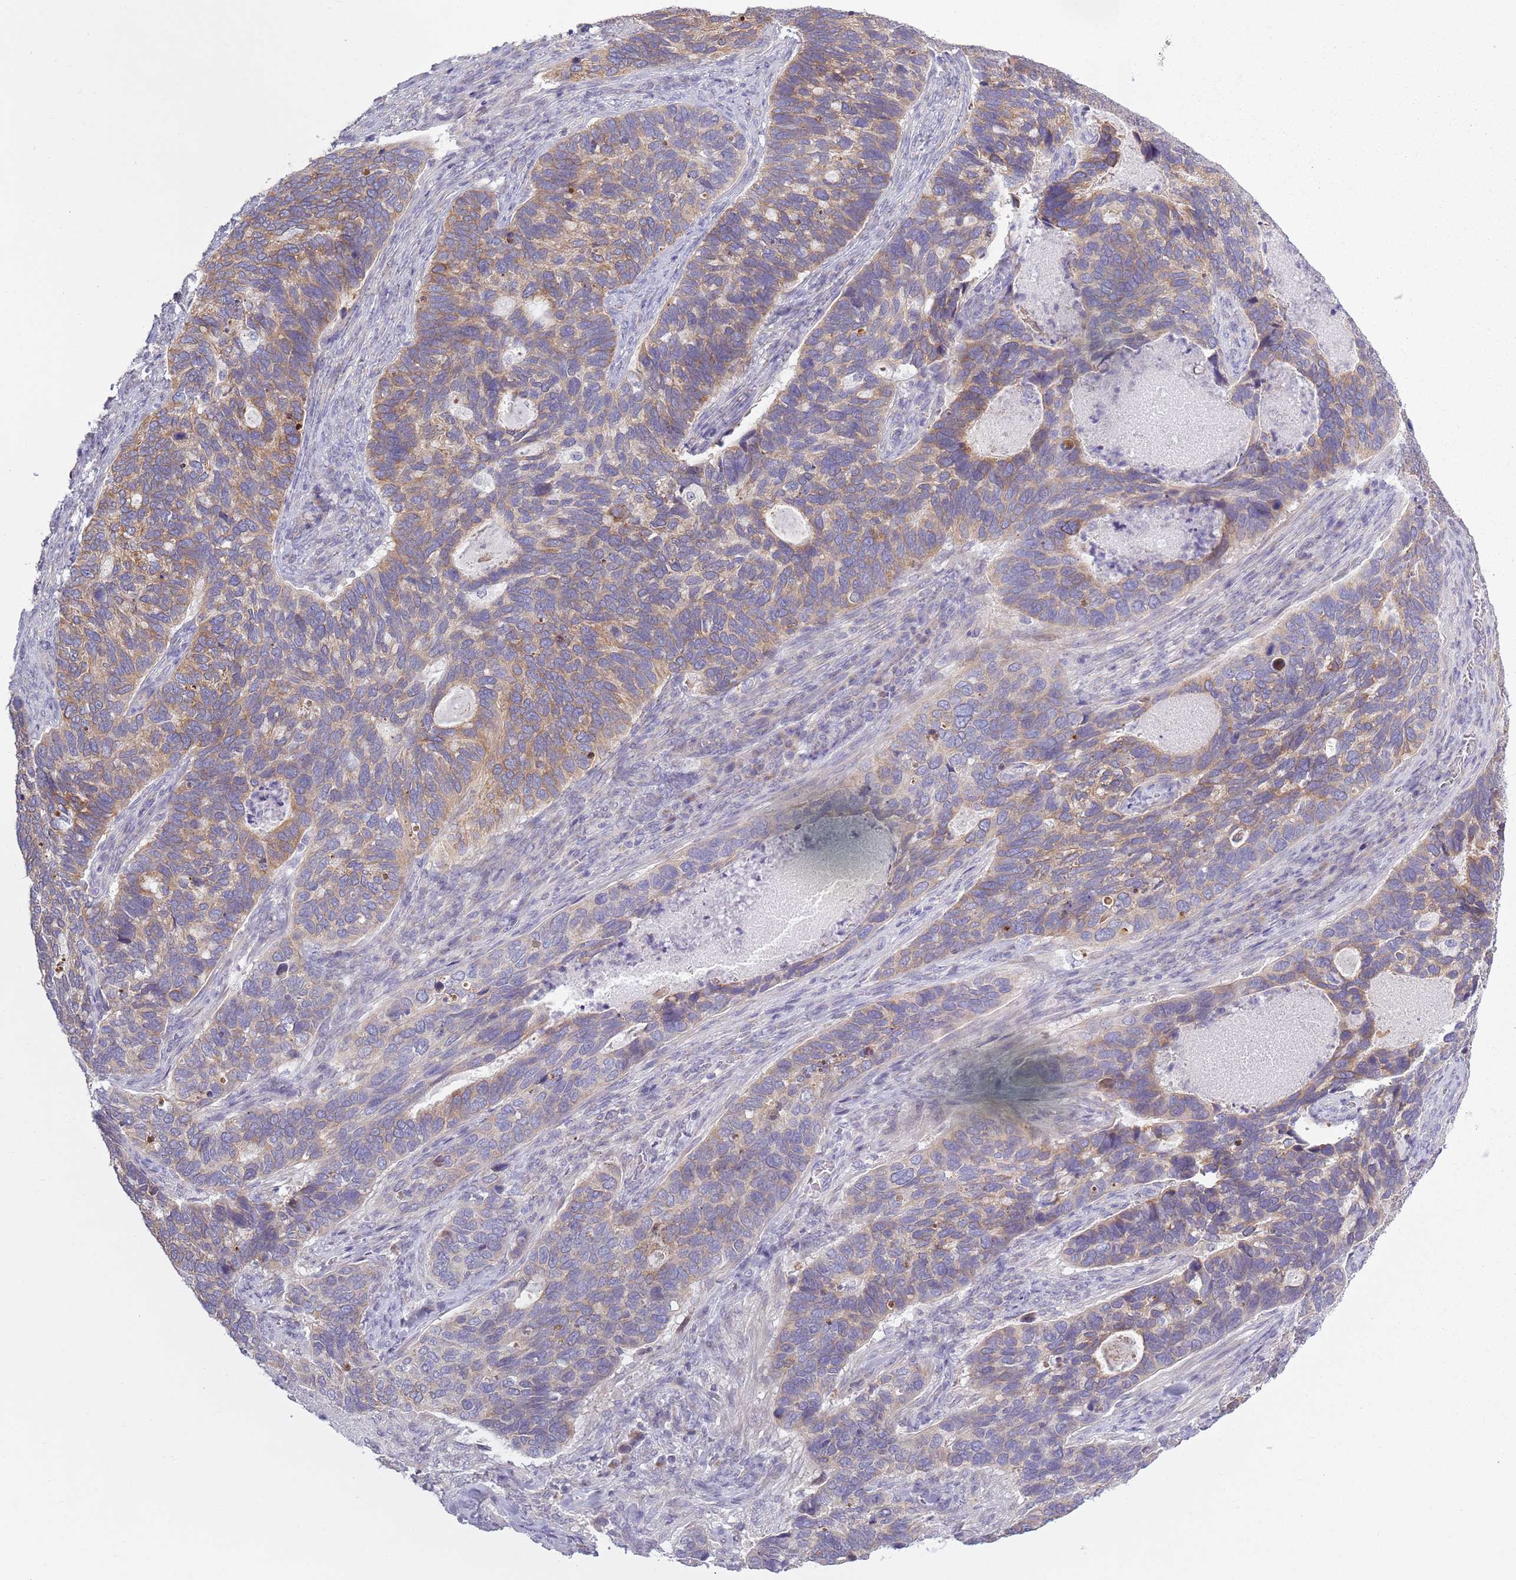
{"staining": {"intensity": "weak", "quantity": "25%-75%", "location": "cytoplasmic/membranous"}, "tissue": "cervical cancer", "cell_type": "Tumor cells", "image_type": "cancer", "snomed": [{"axis": "morphology", "description": "Squamous cell carcinoma, NOS"}, {"axis": "topography", "description": "Cervix"}], "caption": "DAB (3,3'-diaminobenzidine) immunohistochemical staining of cervical squamous cell carcinoma exhibits weak cytoplasmic/membranous protein positivity in about 25%-75% of tumor cells. (IHC, brightfield microscopy, high magnification).", "gene": "COQ5", "patient": {"sex": "female", "age": 38}}